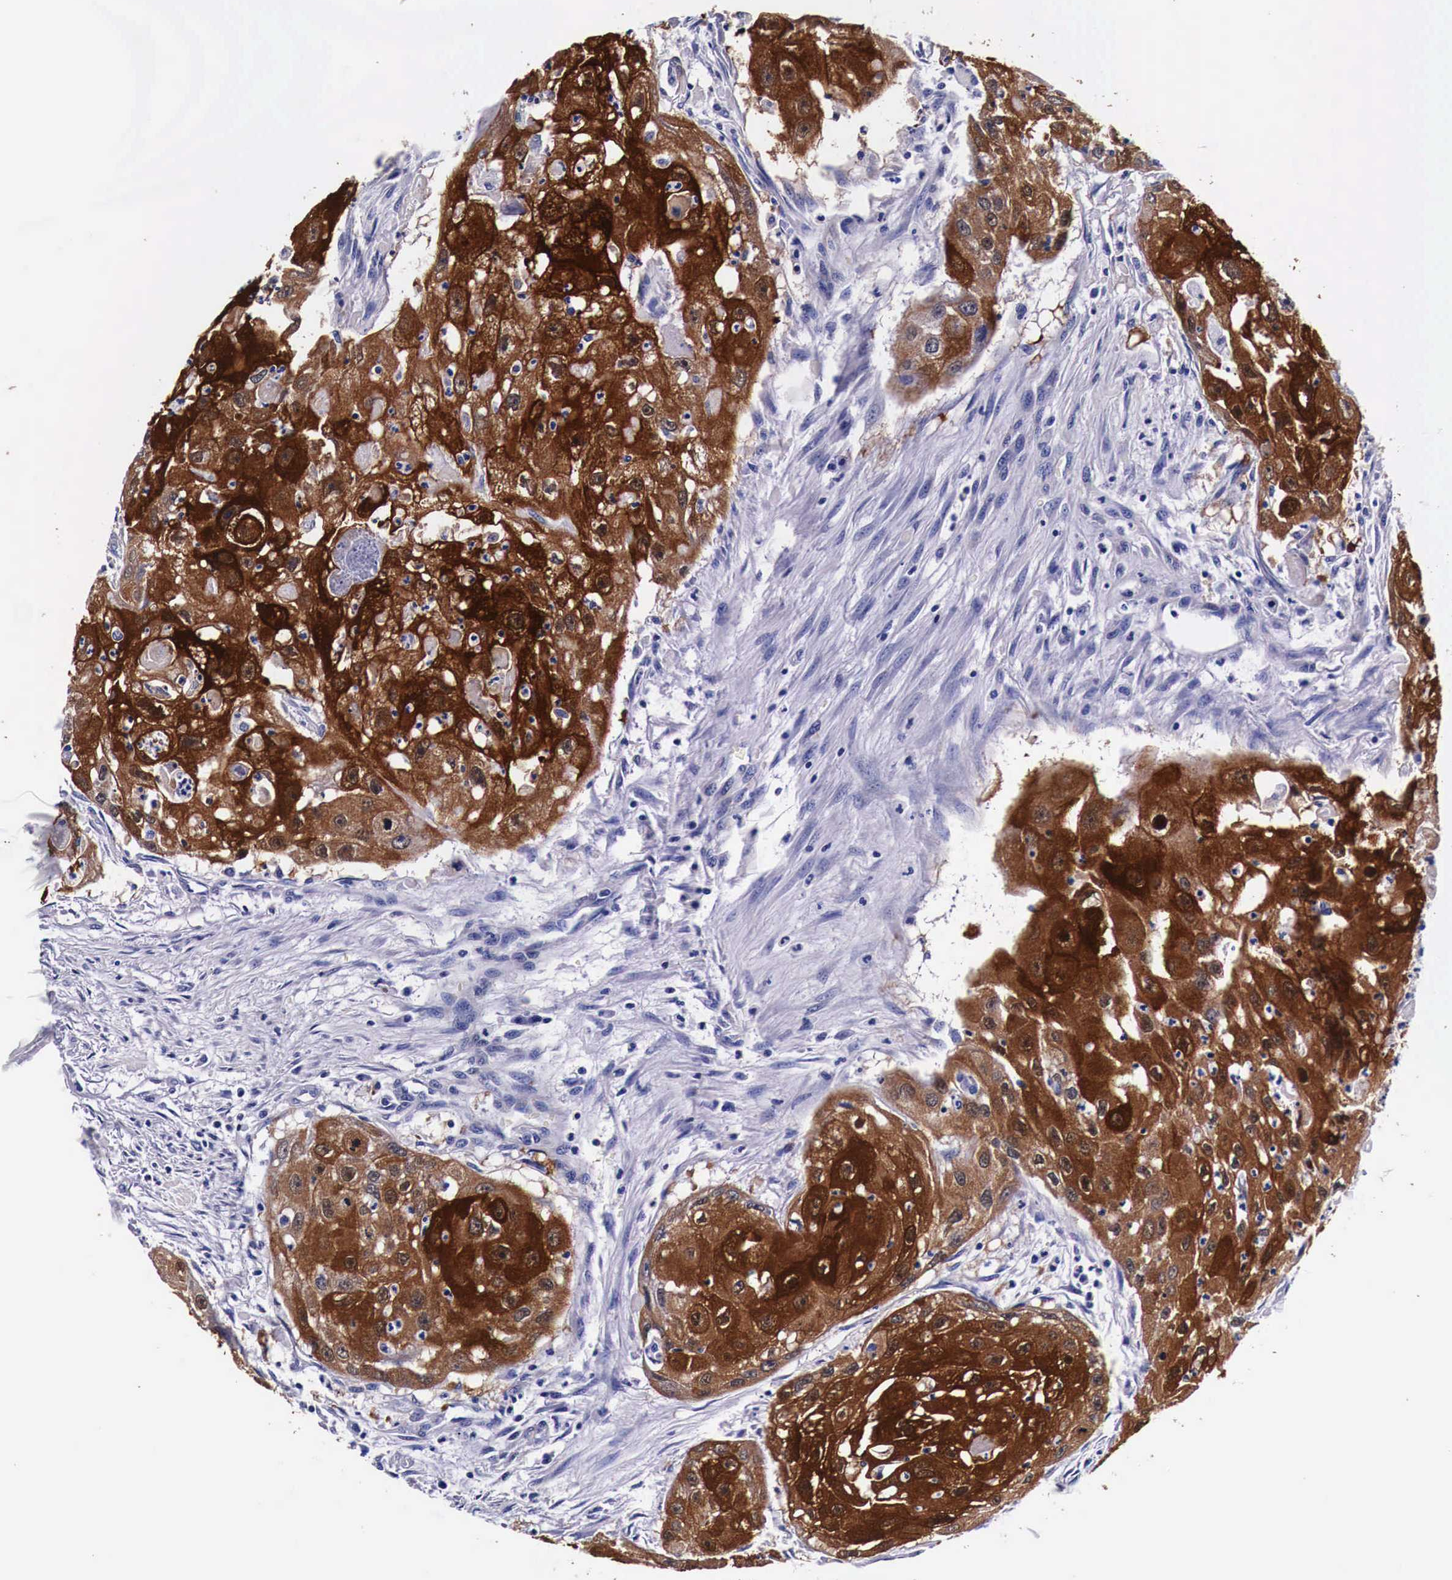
{"staining": {"intensity": "strong", "quantity": ">75%", "location": "cytoplasmic/membranous"}, "tissue": "head and neck cancer", "cell_type": "Tumor cells", "image_type": "cancer", "snomed": [{"axis": "morphology", "description": "Squamous cell carcinoma, NOS"}, {"axis": "topography", "description": "Head-Neck"}], "caption": "DAB (3,3'-diaminobenzidine) immunohistochemical staining of squamous cell carcinoma (head and neck) exhibits strong cytoplasmic/membranous protein staining in approximately >75% of tumor cells. The protein is shown in brown color, while the nuclei are stained blue.", "gene": "HSPB1", "patient": {"sex": "male", "age": 64}}